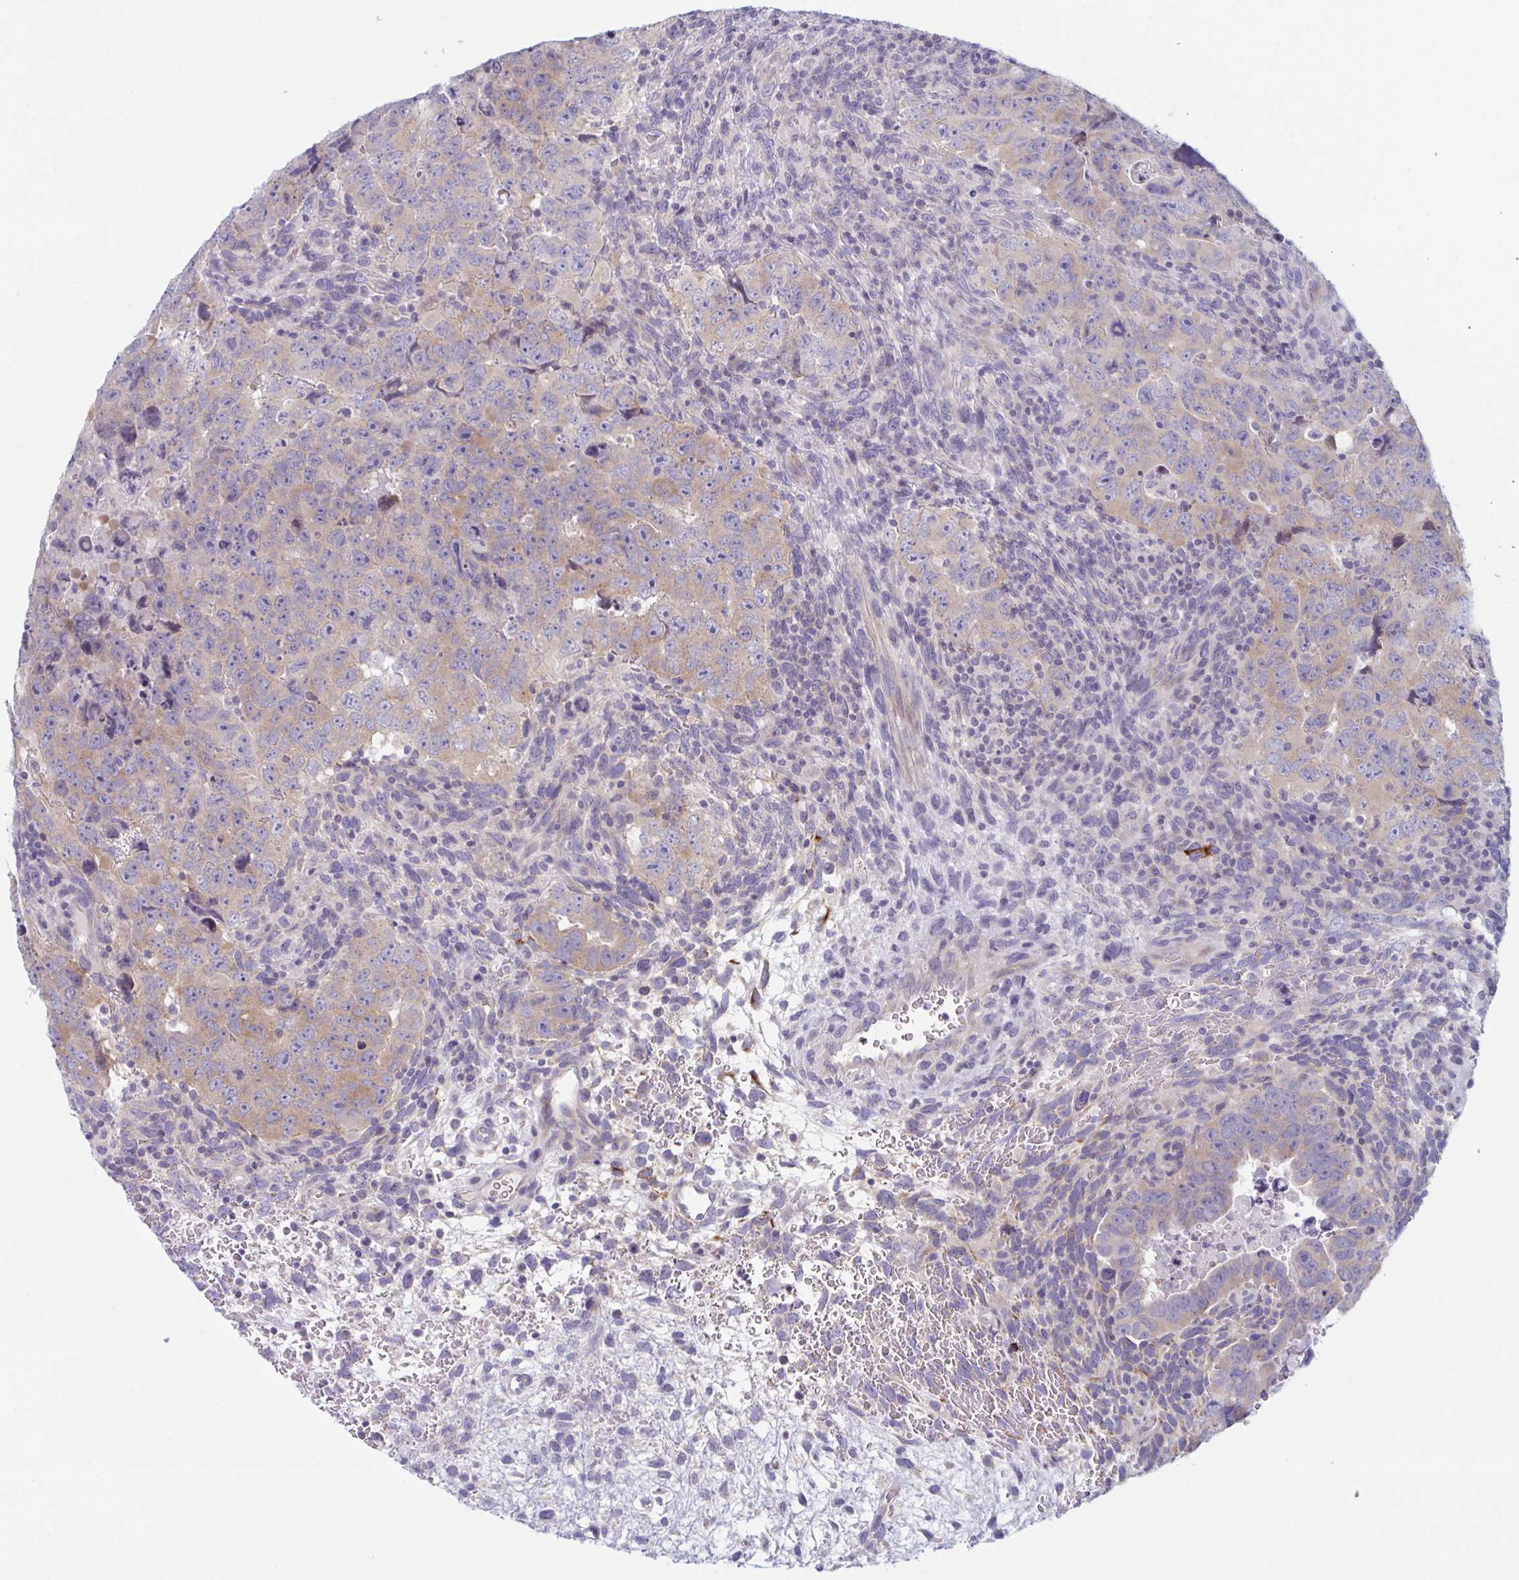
{"staining": {"intensity": "weak", "quantity": ">75%", "location": "cytoplasmic/membranous"}, "tissue": "testis cancer", "cell_type": "Tumor cells", "image_type": "cancer", "snomed": [{"axis": "morphology", "description": "Carcinoma, Embryonal, NOS"}, {"axis": "topography", "description": "Testis"}], "caption": "The histopathology image shows immunohistochemical staining of testis cancer. There is weak cytoplasmic/membranous expression is present in approximately >75% of tumor cells.", "gene": "NAA30", "patient": {"sex": "male", "age": 24}}